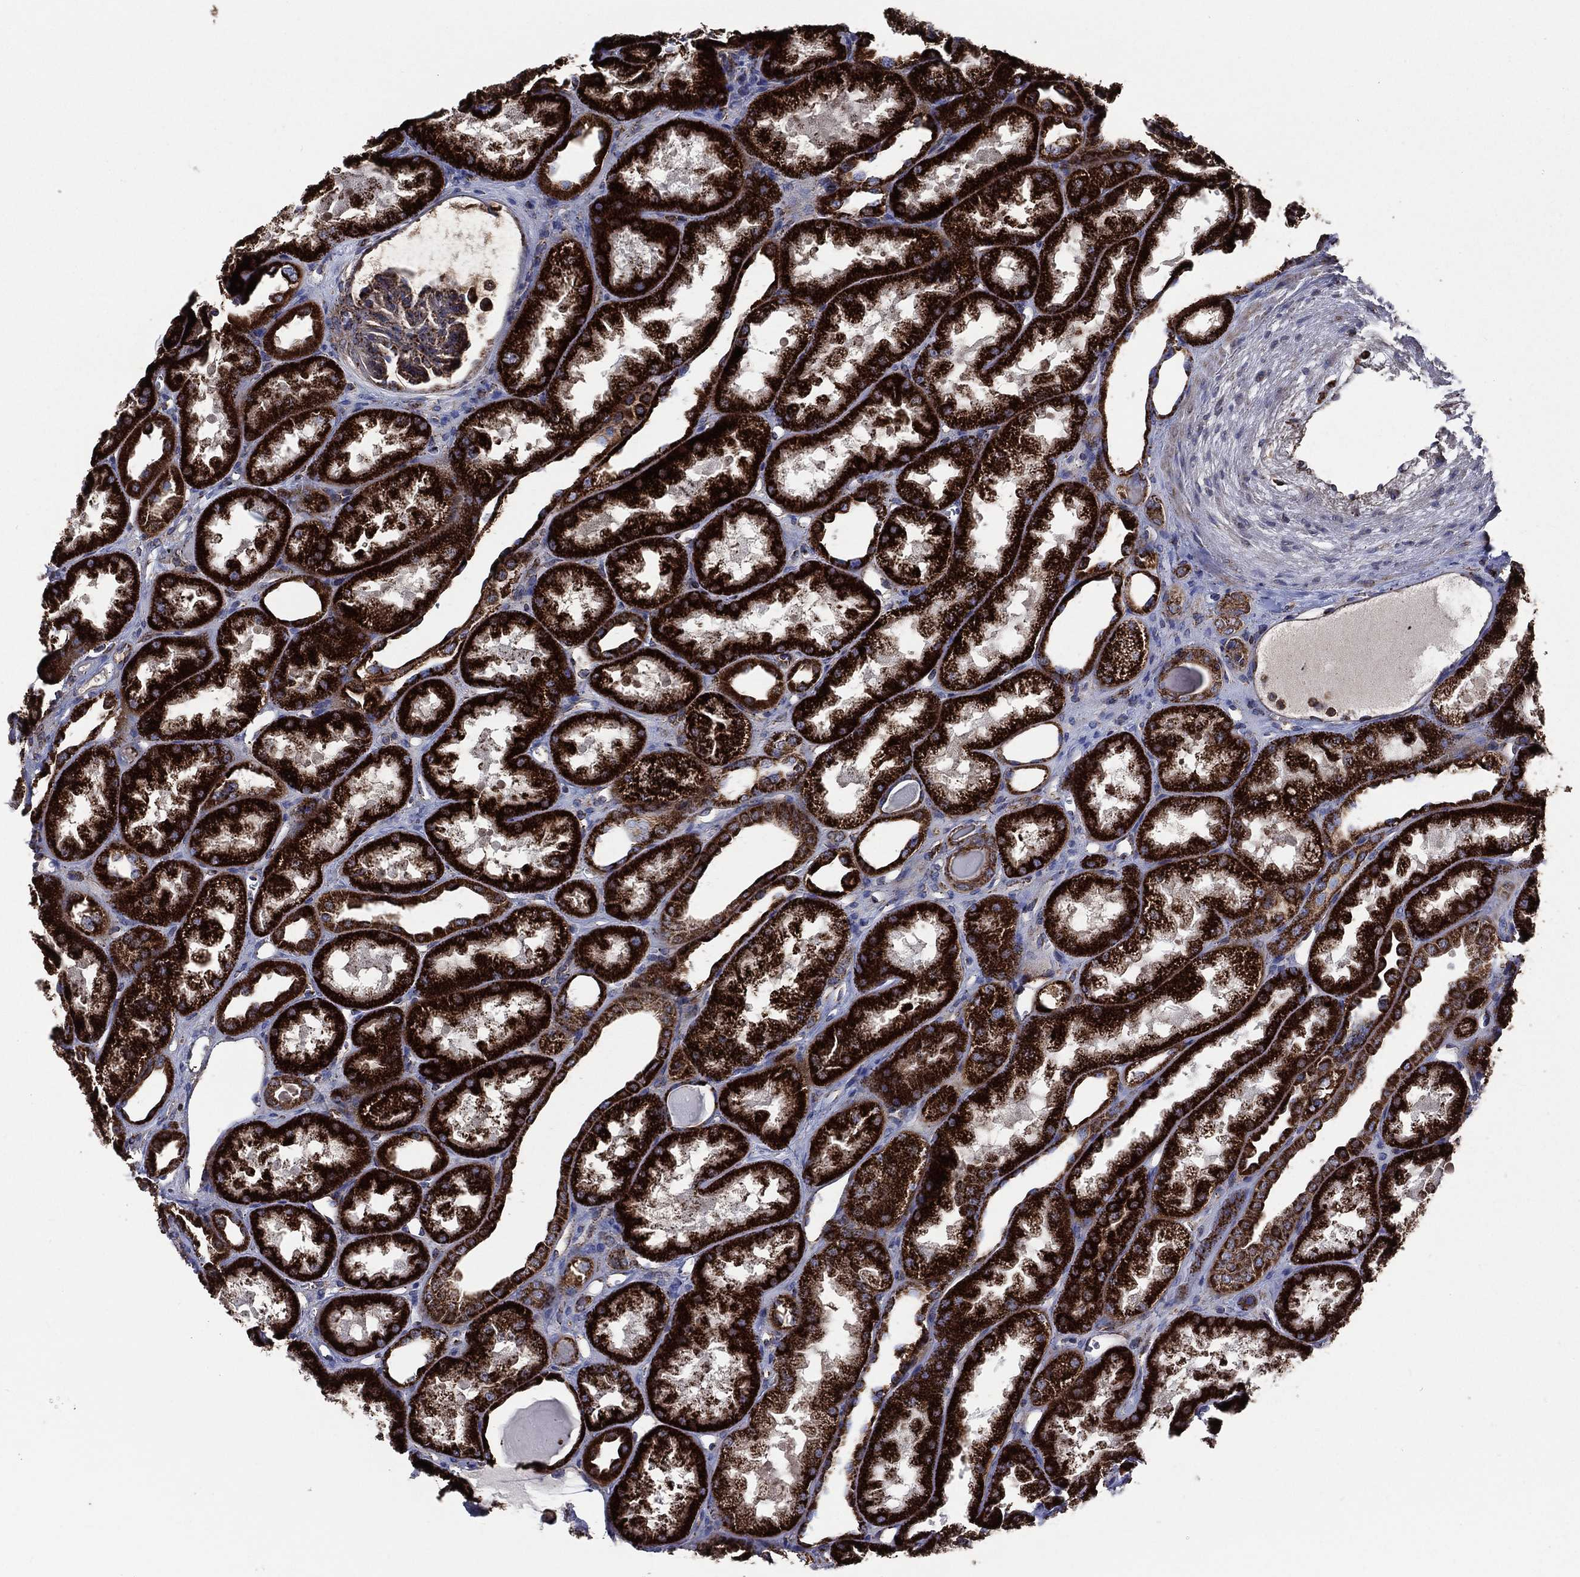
{"staining": {"intensity": "strong", "quantity": "<25%", "location": "cytoplasmic/membranous"}, "tissue": "kidney", "cell_type": "Cells in glomeruli", "image_type": "normal", "snomed": [{"axis": "morphology", "description": "Normal tissue, NOS"}, {"axis": "topography", "description": "Kidney"}], "caption": "Immunohistochemical staining of unremarkable human kidney reveals strong cytoplasmic/membranous protein expression in approximately <25% of cells in glomeruli. (brown staining indicates protein expression, while blue staining denotes nuclei).", "gene": "ANKRD37", "patient": {"sex": "male", "age": 61}}